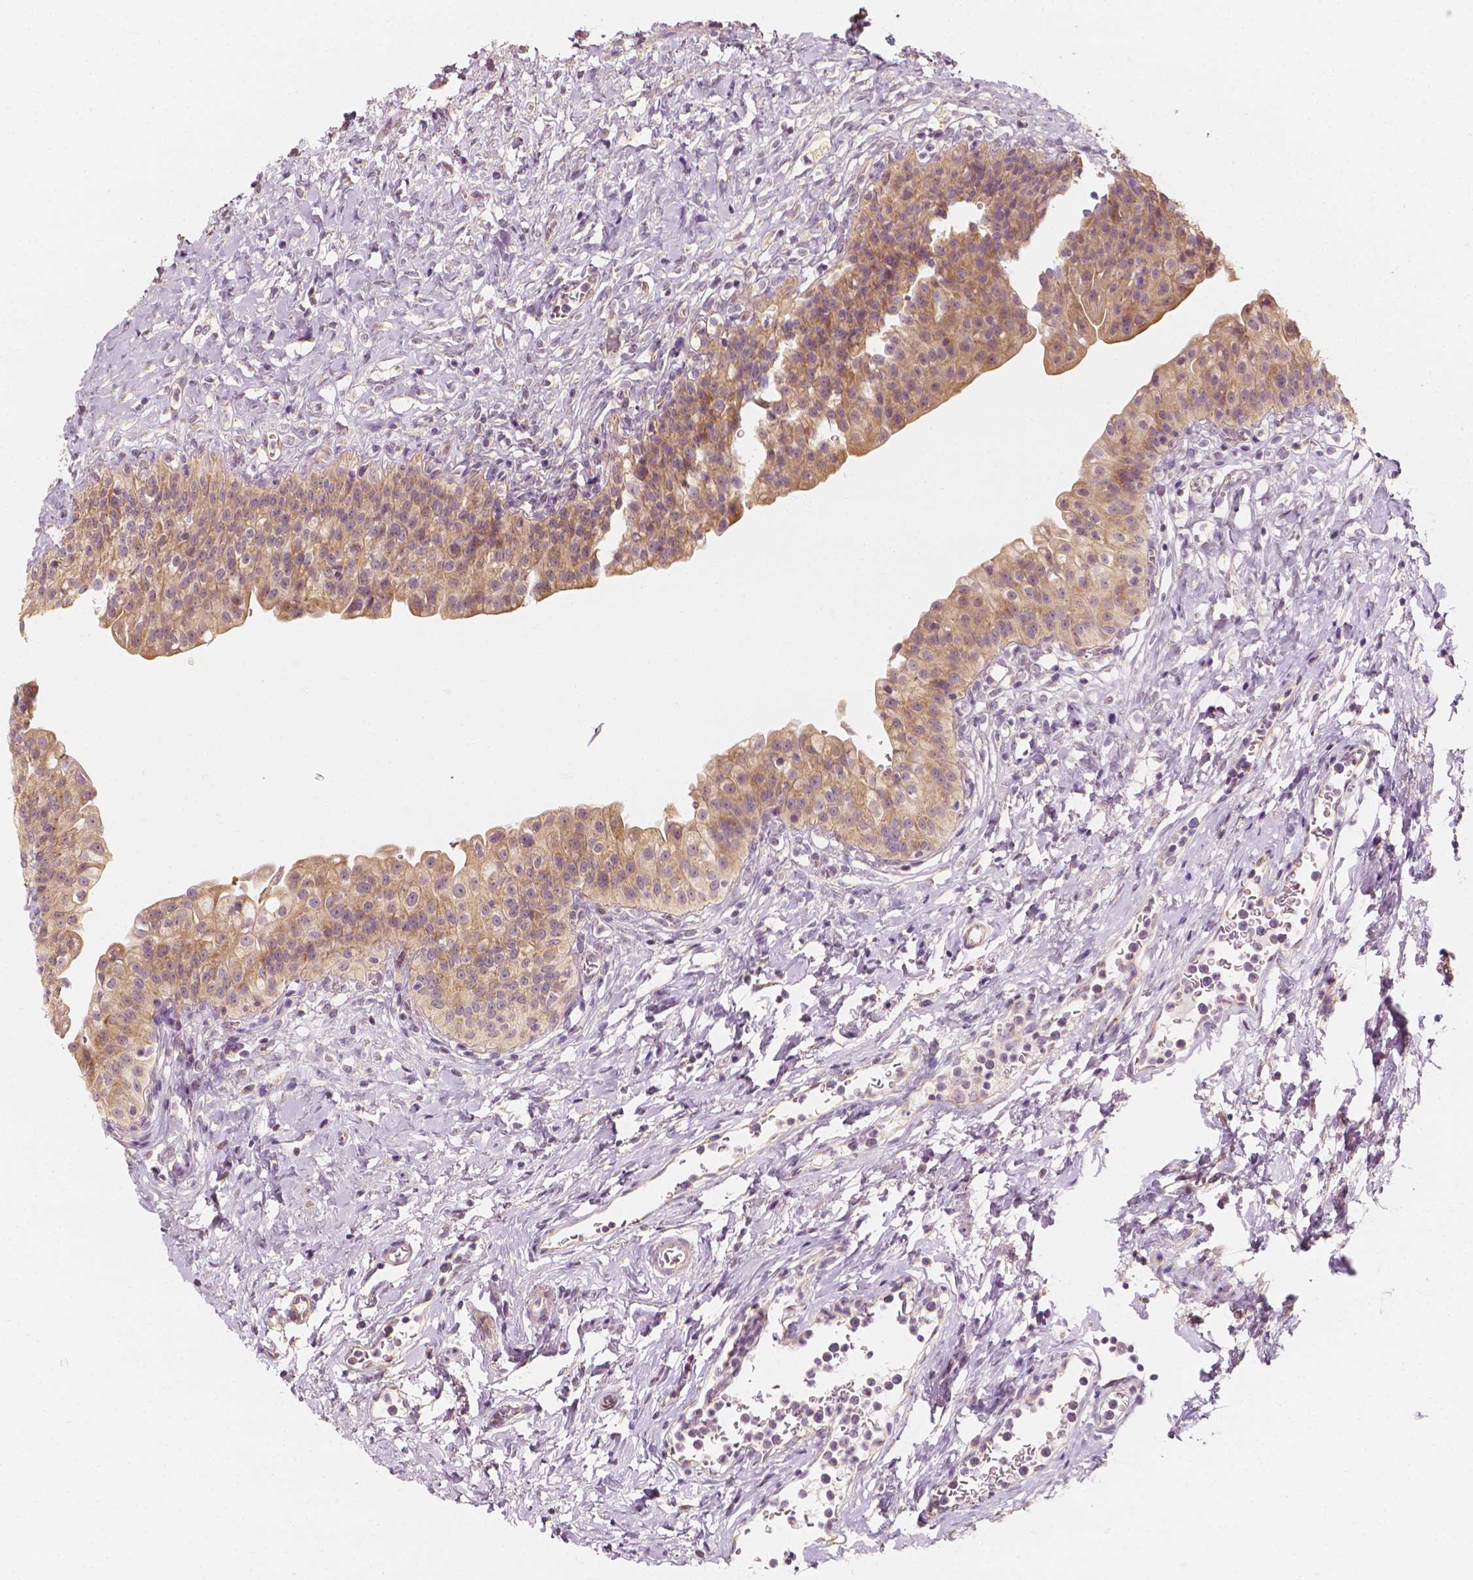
{"staining": {"intensity": "weak", "quantity": ">75%", "location": "cytoplasmic/membranous"}, "tissue": "urinary bladder", "cell_type": "Urothelial cells", "image_type": "normal", "snomed": [{"axis": "morphology", "description": "Normal tissue, NOS"}, {"axis": "topography", "description": "Urinary bladder"}], "caption": "The histopathology image exhibits staining of unremarkable urinary bladder, revealing weak cytoplasmic/membranous protein expression (brown color) within urothelial cells. Immunohistochemistry stains the protein of interest in brown and the nuclei are stained blue.", "gene": "SHPK", "patient": {"sex": "male", "age": 76}}